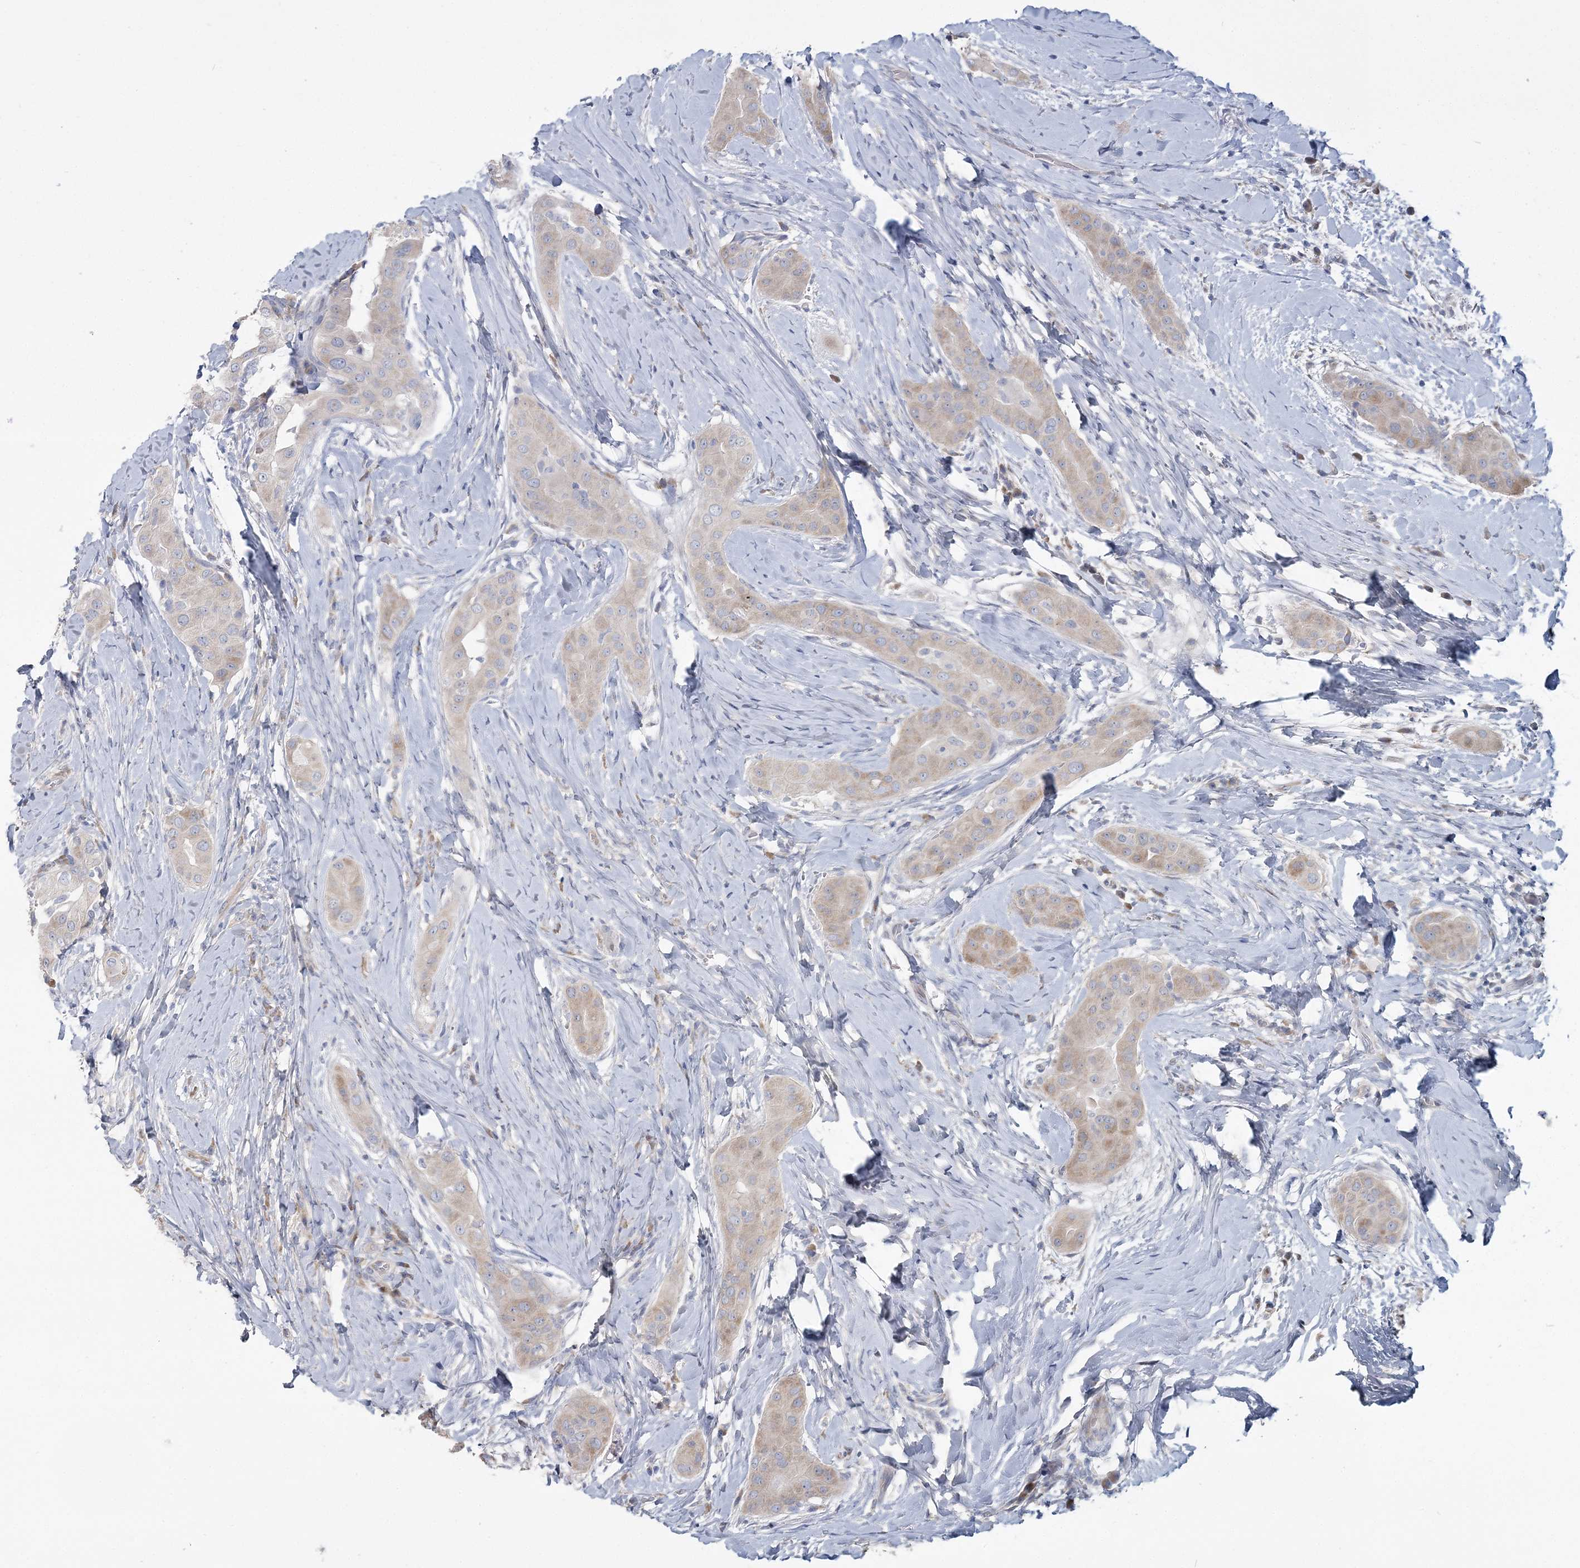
{"staining": {"intensity": "weak", "quantity": "25%-75%", "location": "cytoplasmic/membranous"}, "tissue": "thyroid cancer", "cell_type": "Tumor cells", "image_type": "cancer", "snomed": [{"axis": "morphology", "description": "Papillary adenocarcinoma, NOS"}, {"axis": "topography", "description": "Thyroid gland"}], "caption": "Thyroid cancer (papillary adenocarcinoma) stained with a protein marker displays weak staining in tumor cells.", "gene": "CMBL", "patient": {"sex": "male", "age": 33}}